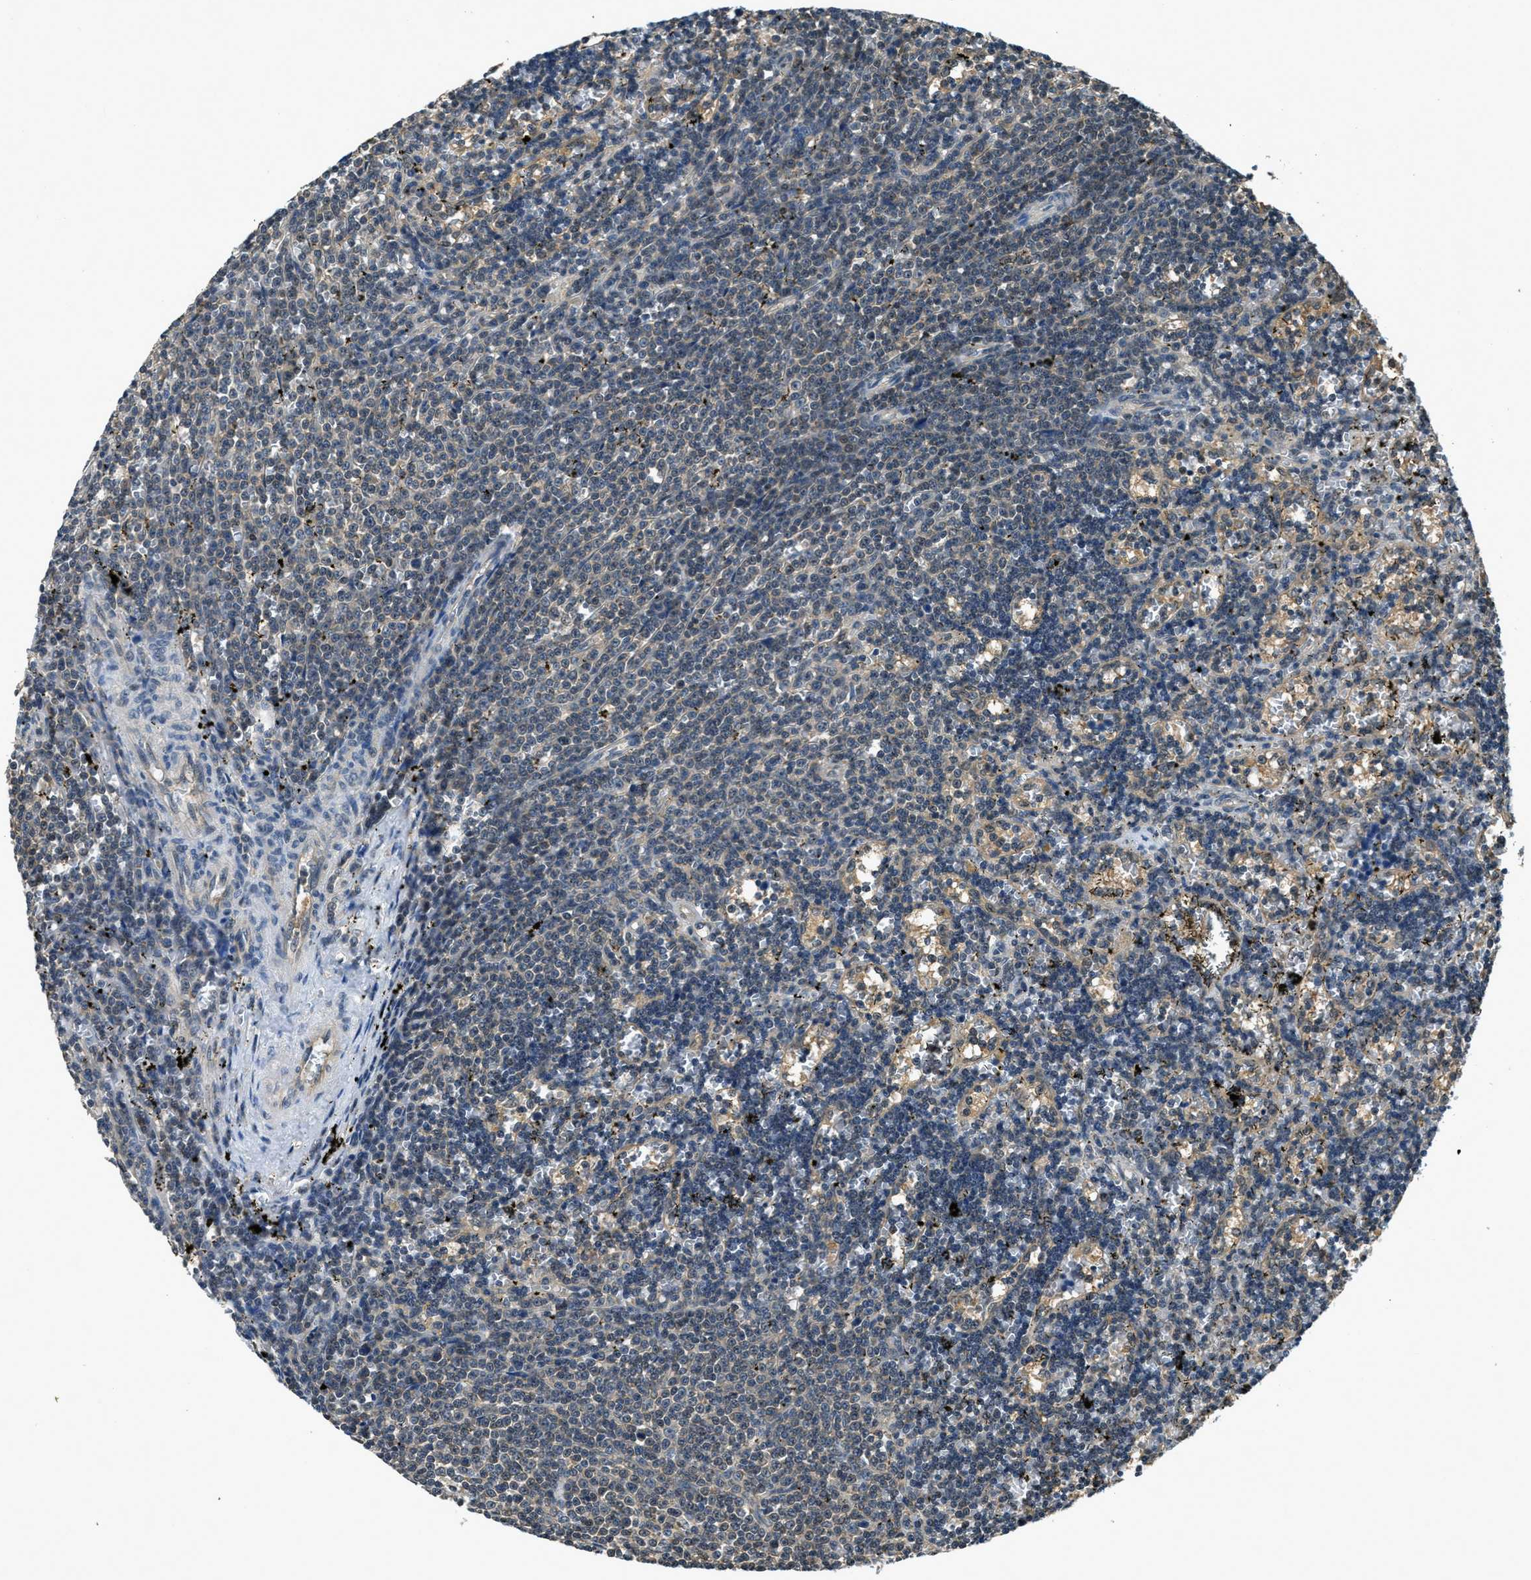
{"staining": {"intensity": "negative", "quantity": "none", "location": "none"}, "tissue": "lymphoma", "cell_type": "Tumor cells", "image_type": "cancer", "snomed": [{"axis": "morphology", "description": "Malignant lymphoma, non-Hodgkin's type, Low grade"}, {"axis": "topography", "description": "Spleen"}], "caption": "Immunohistochemistry histopathology image of lymphoma stained for a protein (brown), which displays no positivity in tumor cells. (DAB IHC, high magnification).", "gene": "DUSP6", "patient": {"sex": "male", "age": 60}}